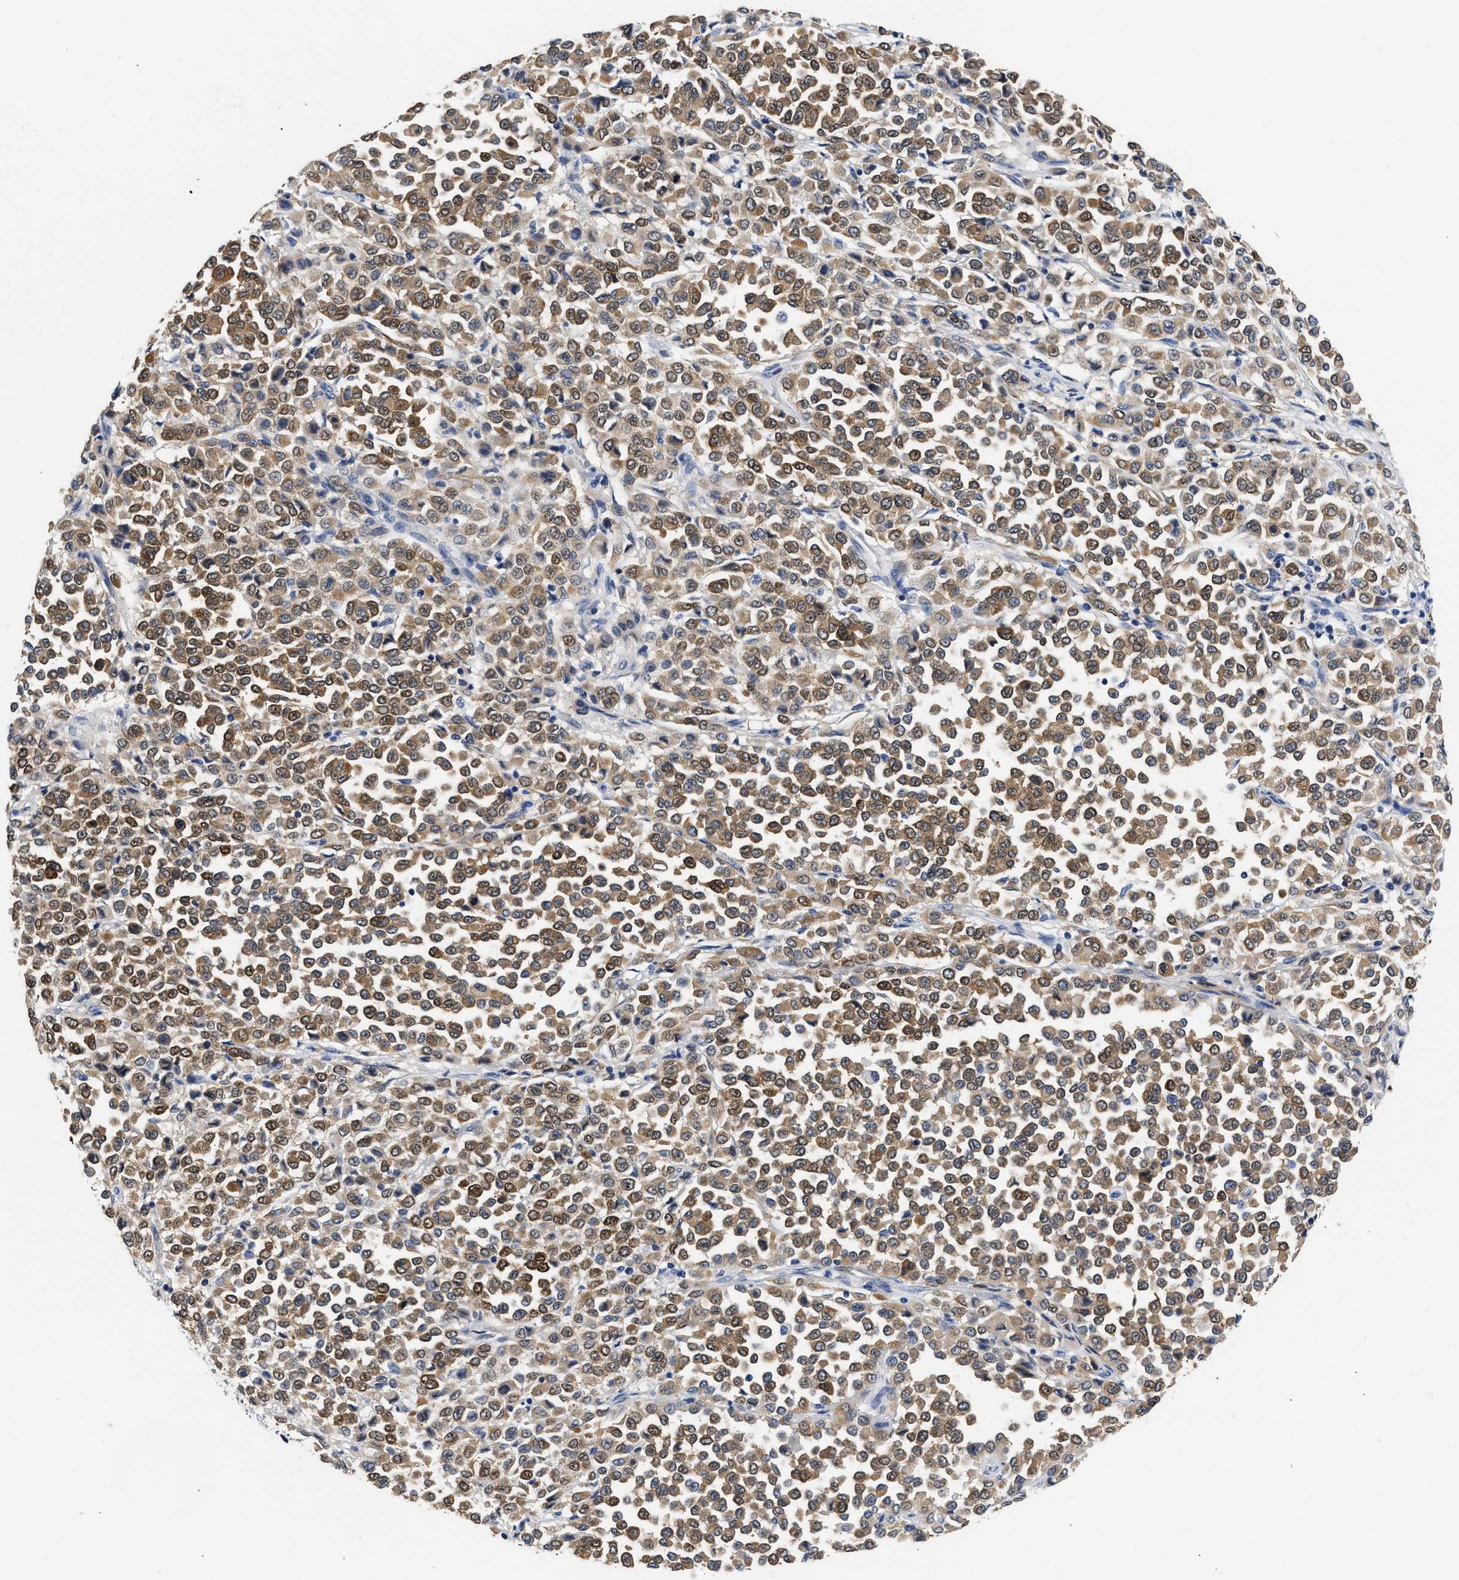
{"staining": {"intensity": "moderate", "quantity": ">75%", "location": "cytoplasmic/membranous,nuclear"}, "tissue": "melanoma", "cell_type": "Tumor cells", "image_type": "cancer", "snomed": [{"axis": "morphology", "description": "Malignant melanoma, Metastatic site"}, {"axis": "topography", "description": "Pancreas"}], "caption": "A histopathology image showing moderate cytoplasmic/membranous and nuclear expression in about >75% of tumor cells in malignant melanoma (metastatic site), as visualized by brown immunohistochemical staining.", "gene": "XPO5", "patient": {"sex": "female", "age": 30}}